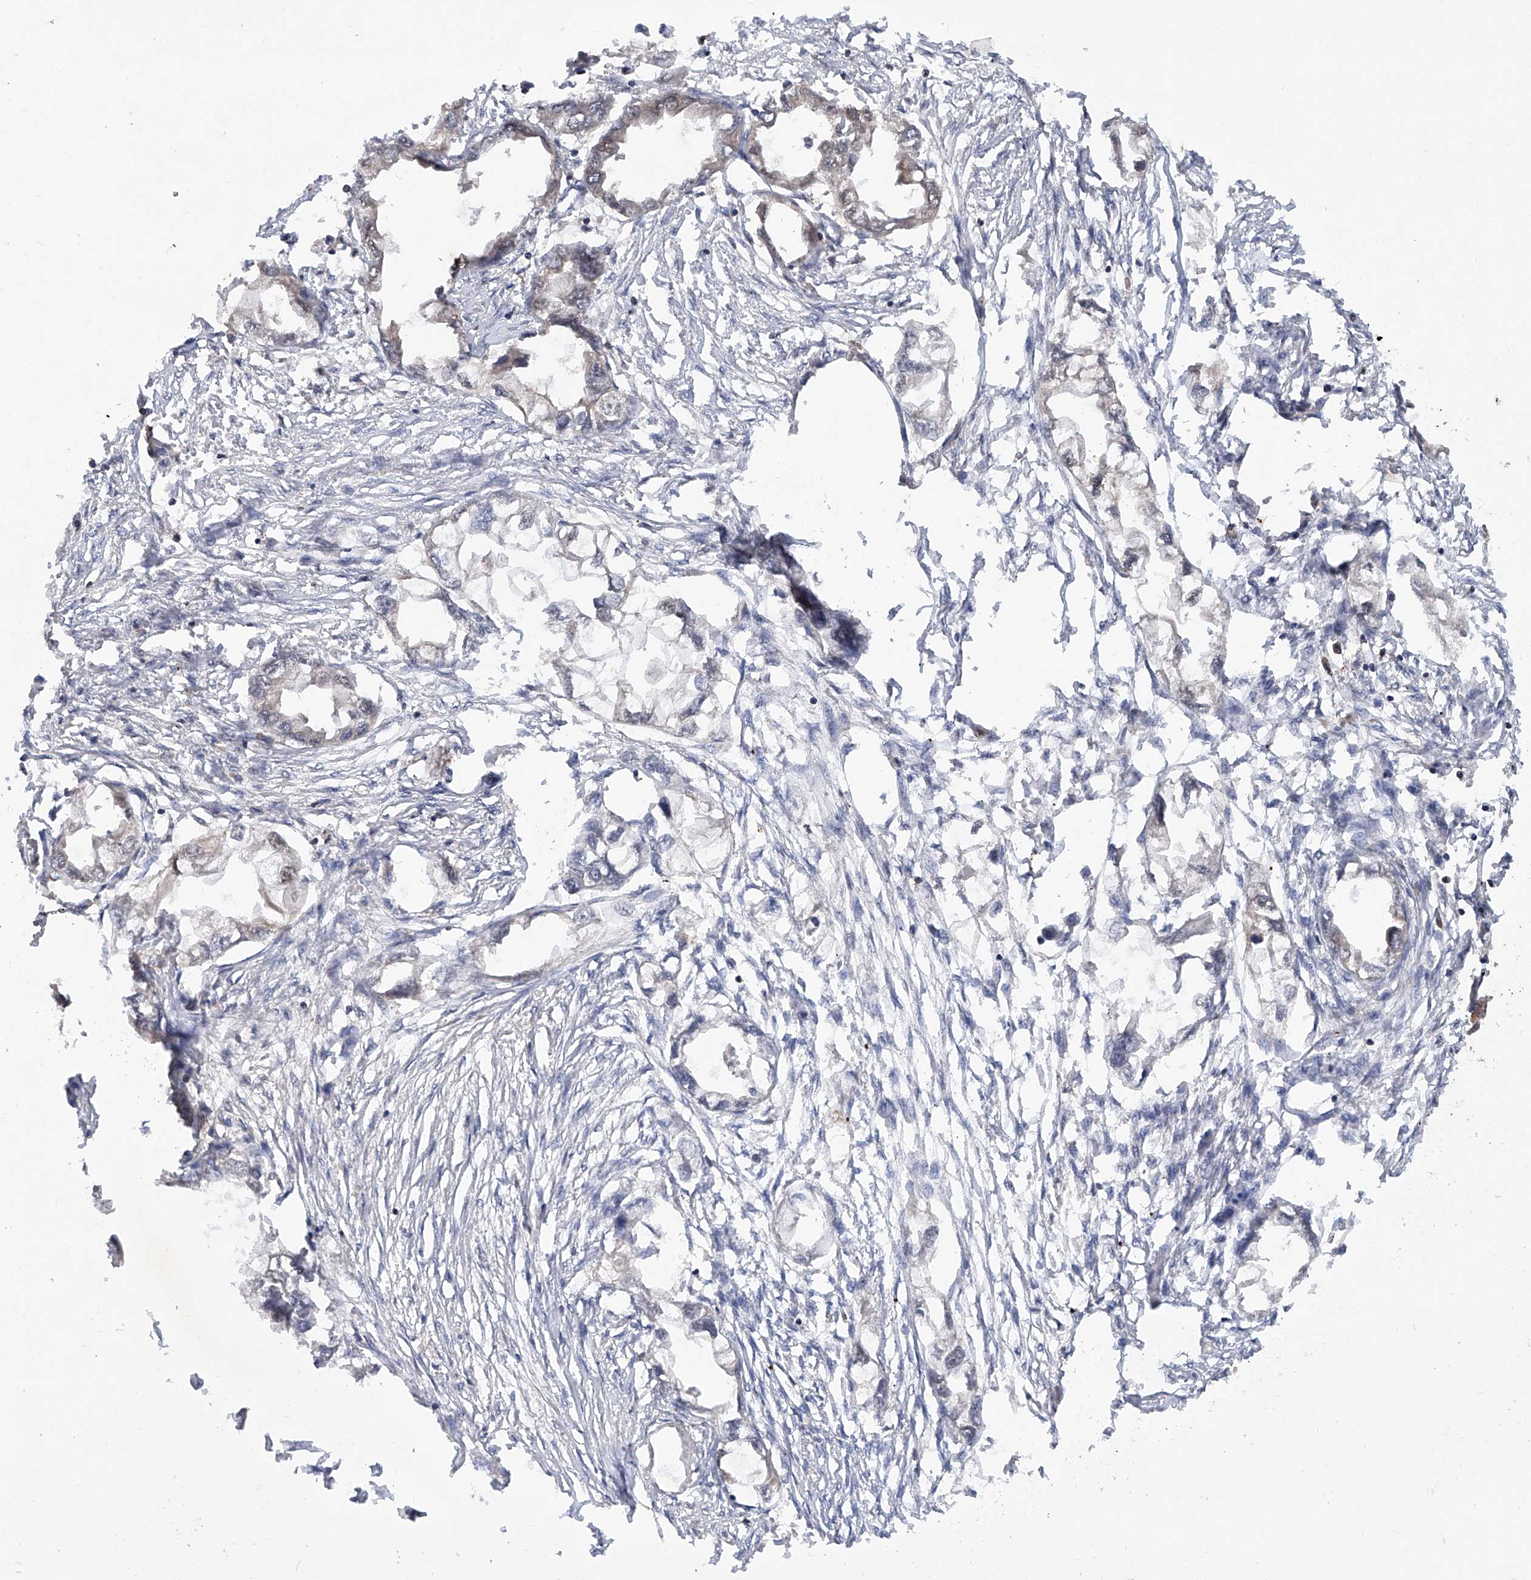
{"staining": {"intensity": "negative", "quantity": "none", "location": "none"}, "tissue": "endometrial cancer", "cell_type": "Tumor cells", "image_type": "cancer", "snomed": [{"axis": "morphology", "description": "Adenocarcinoma, NOS"}, {"axis": "morphology", "description": "Adenocarcinoma, metastatic, NOS"}, {"axis": "topography", "description": "Adipose tissue"}, {"axis": "topography", "description": "Endometrium"}], "caption": "Image shows no significant protein expression in tumor cells of metastatic adenocarcinoma (endometrial).", "gene": "ASCC3", "patient": {"sex": "female", "age": 67}}